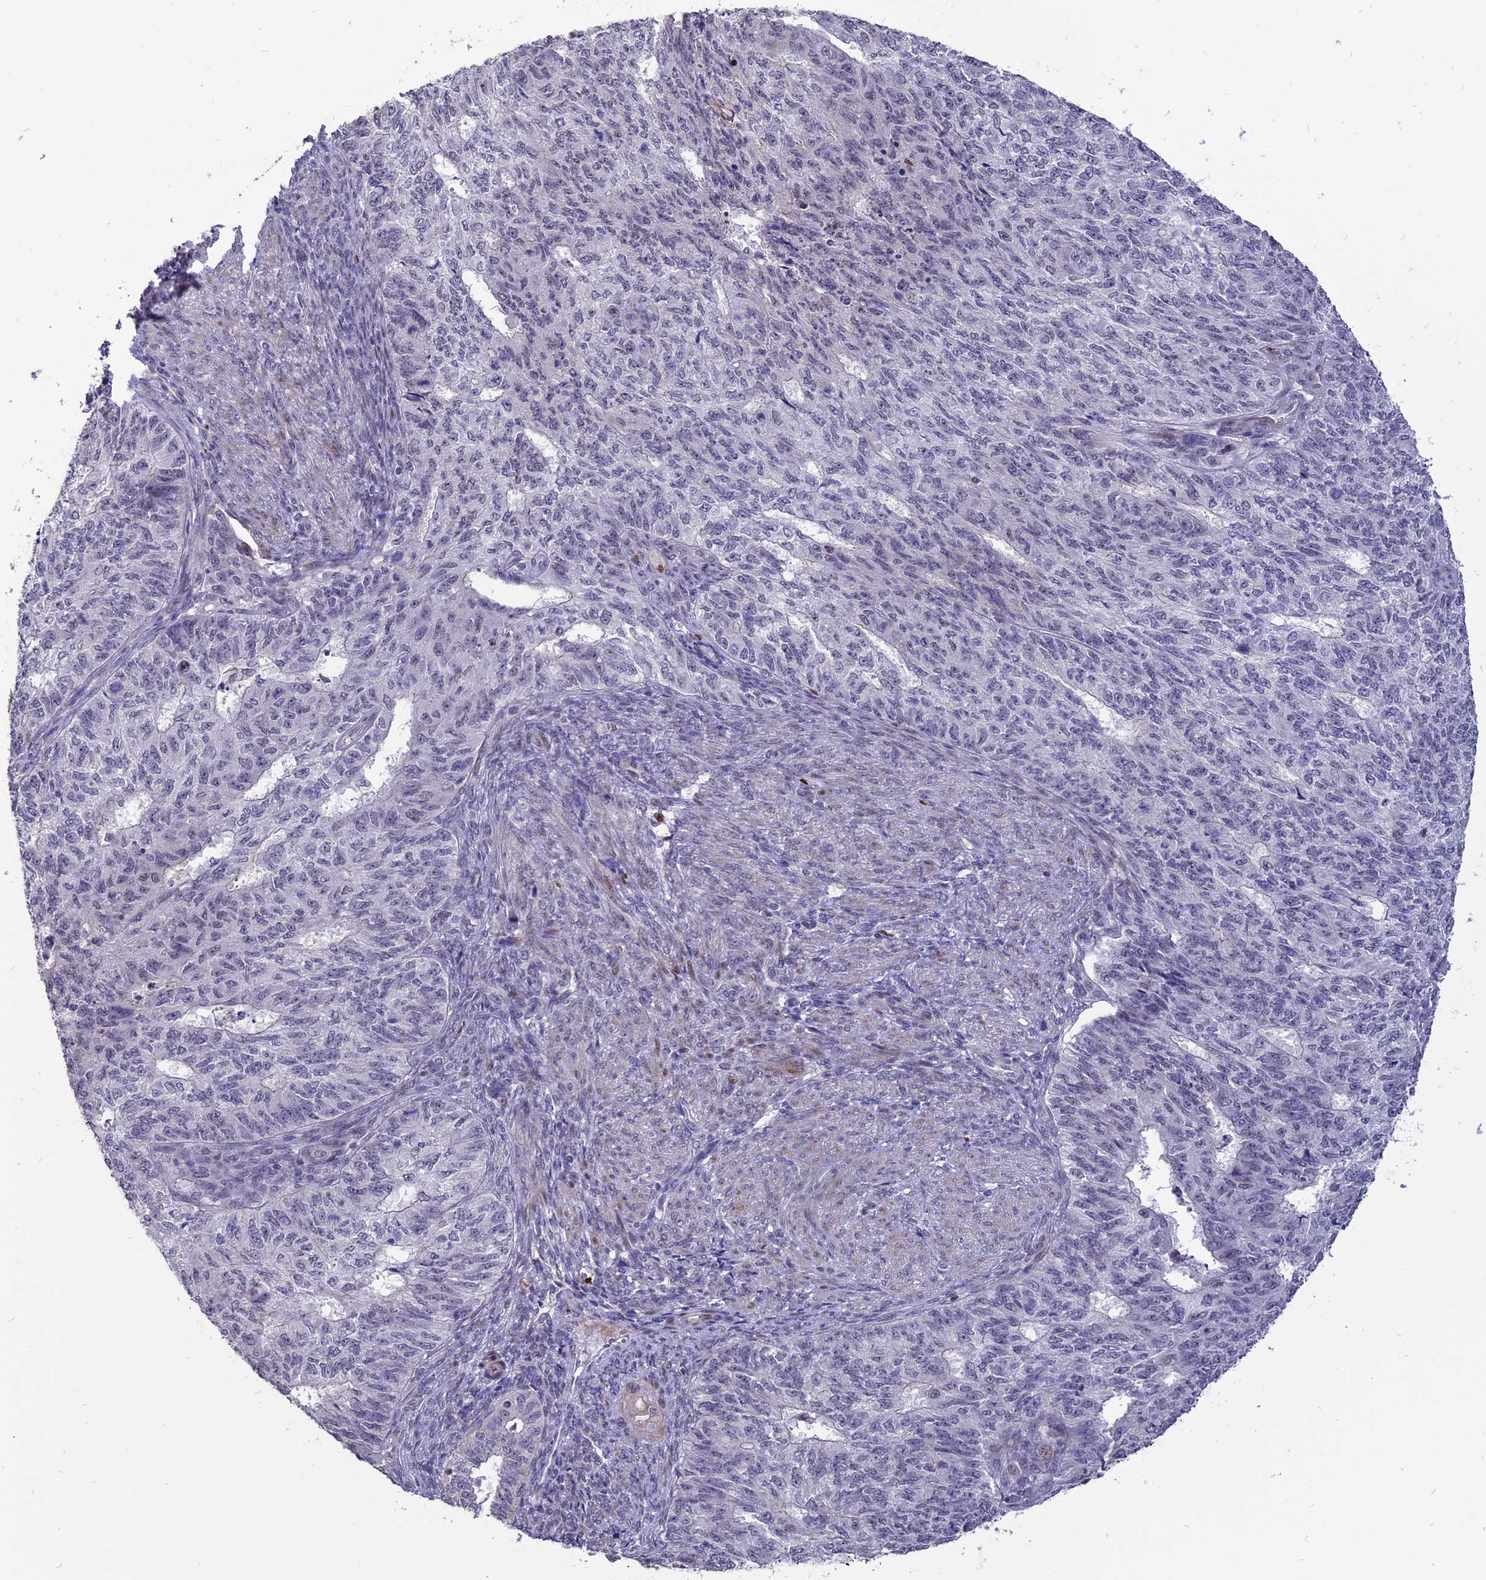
{"staining": {"intensity": "negative", "quantity": "none", "location": "none"}, "tissue": "endometrial cancer", "cell_type": "Tumor cells", "image_type": "cancer", "snomed": [{"axis": "morphology", "description": "Adenocarcinoma, NOS"}, {"axis": "topography", "description": "Endometrium"}], "caption": "DAB (3,3'-diaminobenzidine) immunohistochemical staining of endometrial adenocarcinoma reveals no significant staining in tumor cells.", "gene": "TMEM263", "patient": {"sex": "female", "age": 32}}